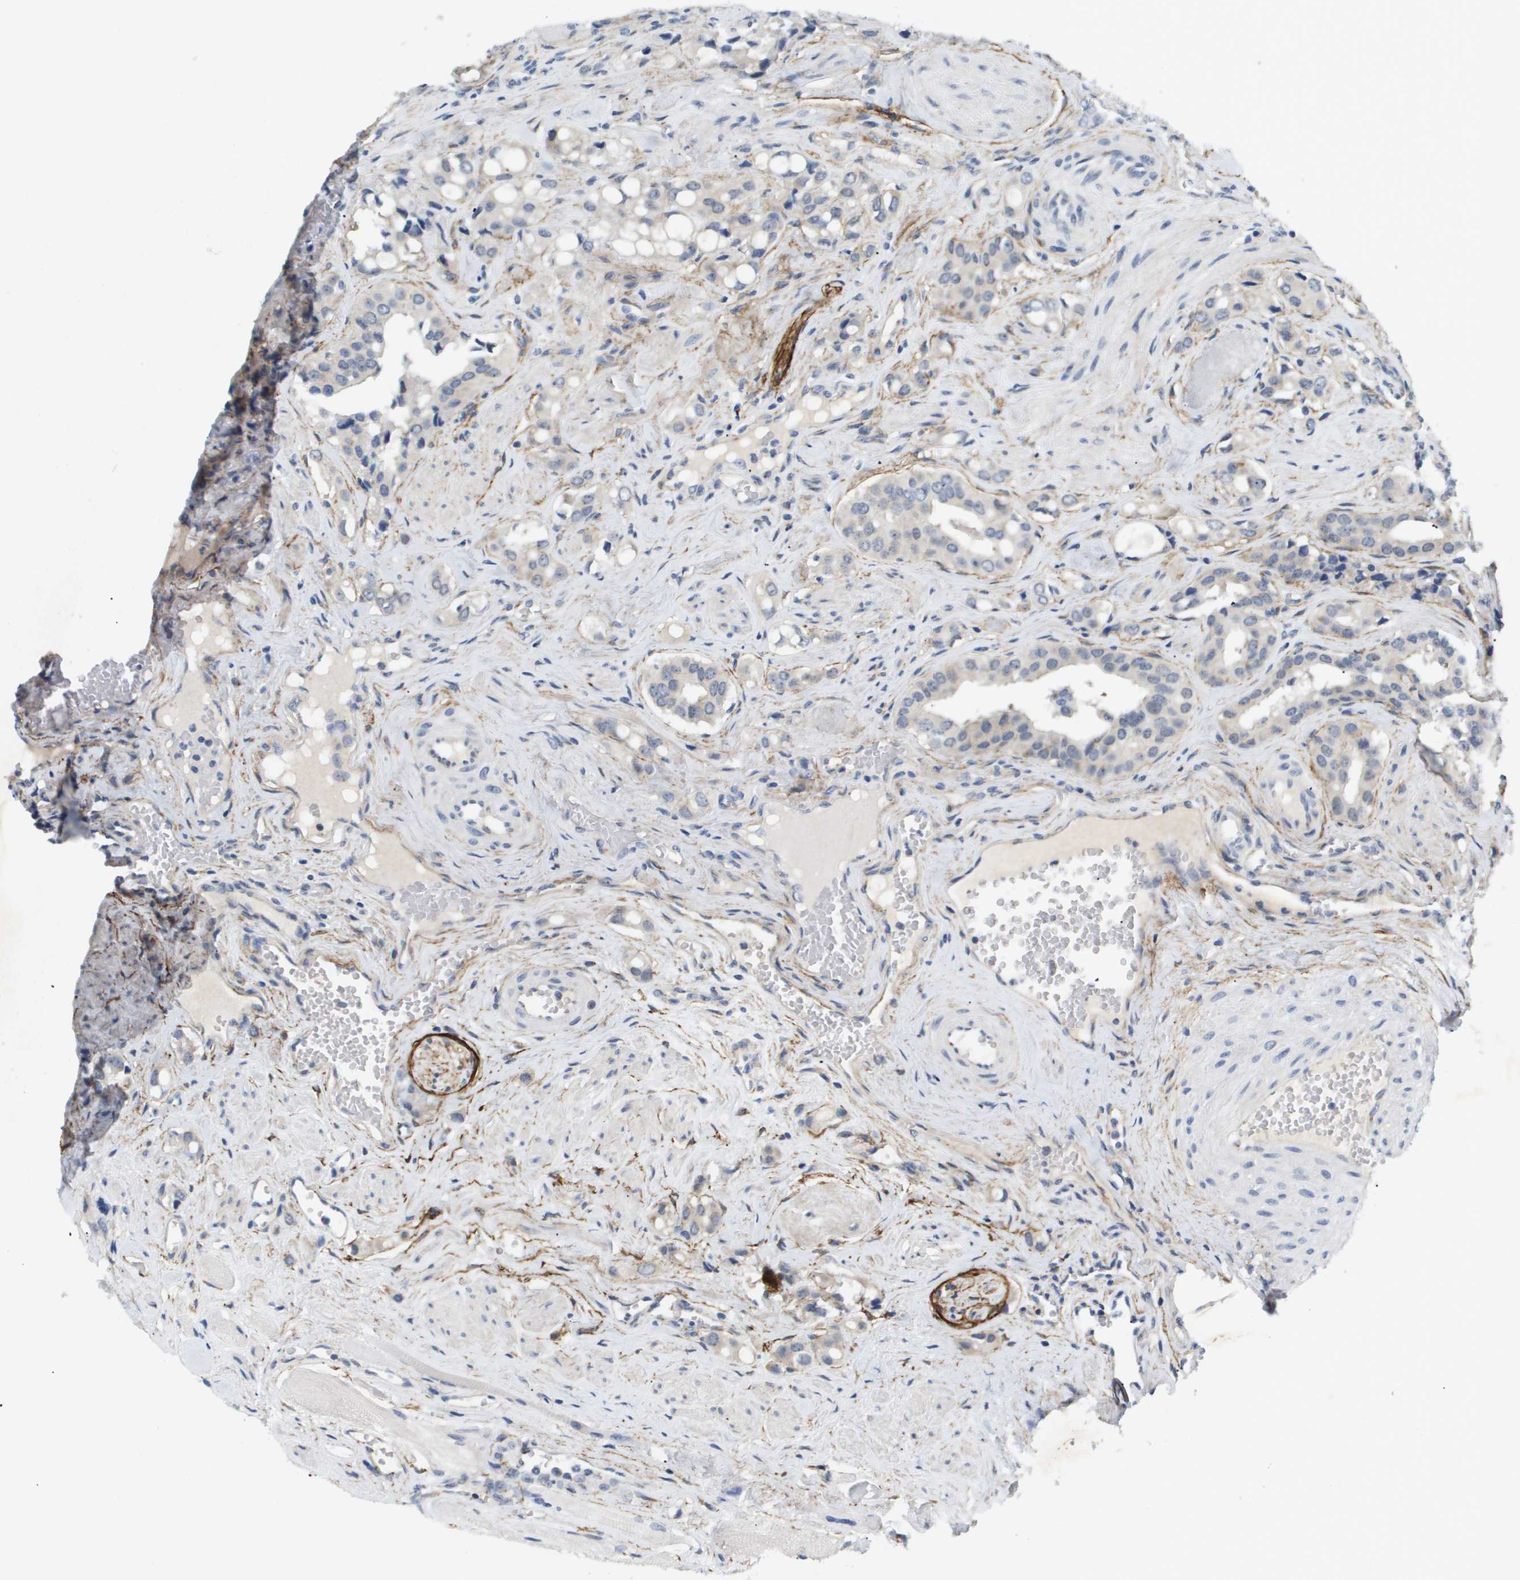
{"staining": {"intensity": "negative", "quantity": "none", "location": "none"}, "tissue": "prostate cancer", "cell_type": "Tumor cells", "image_type": "cancer", "snomed": [{"axis": "morphology", "description": "Adenocarcinoma, High grade"}, {"axis": "topography", "description": "Prostate"}], "caption": "Immunohistochemistry (IHC) histopathology image of human prostate high-grade adenocarcinoma stained for a protein (brown), which displays no staining in tumor cells.", "gene": "OTUD5", "patient": {"sex": "male", "age": 52}}